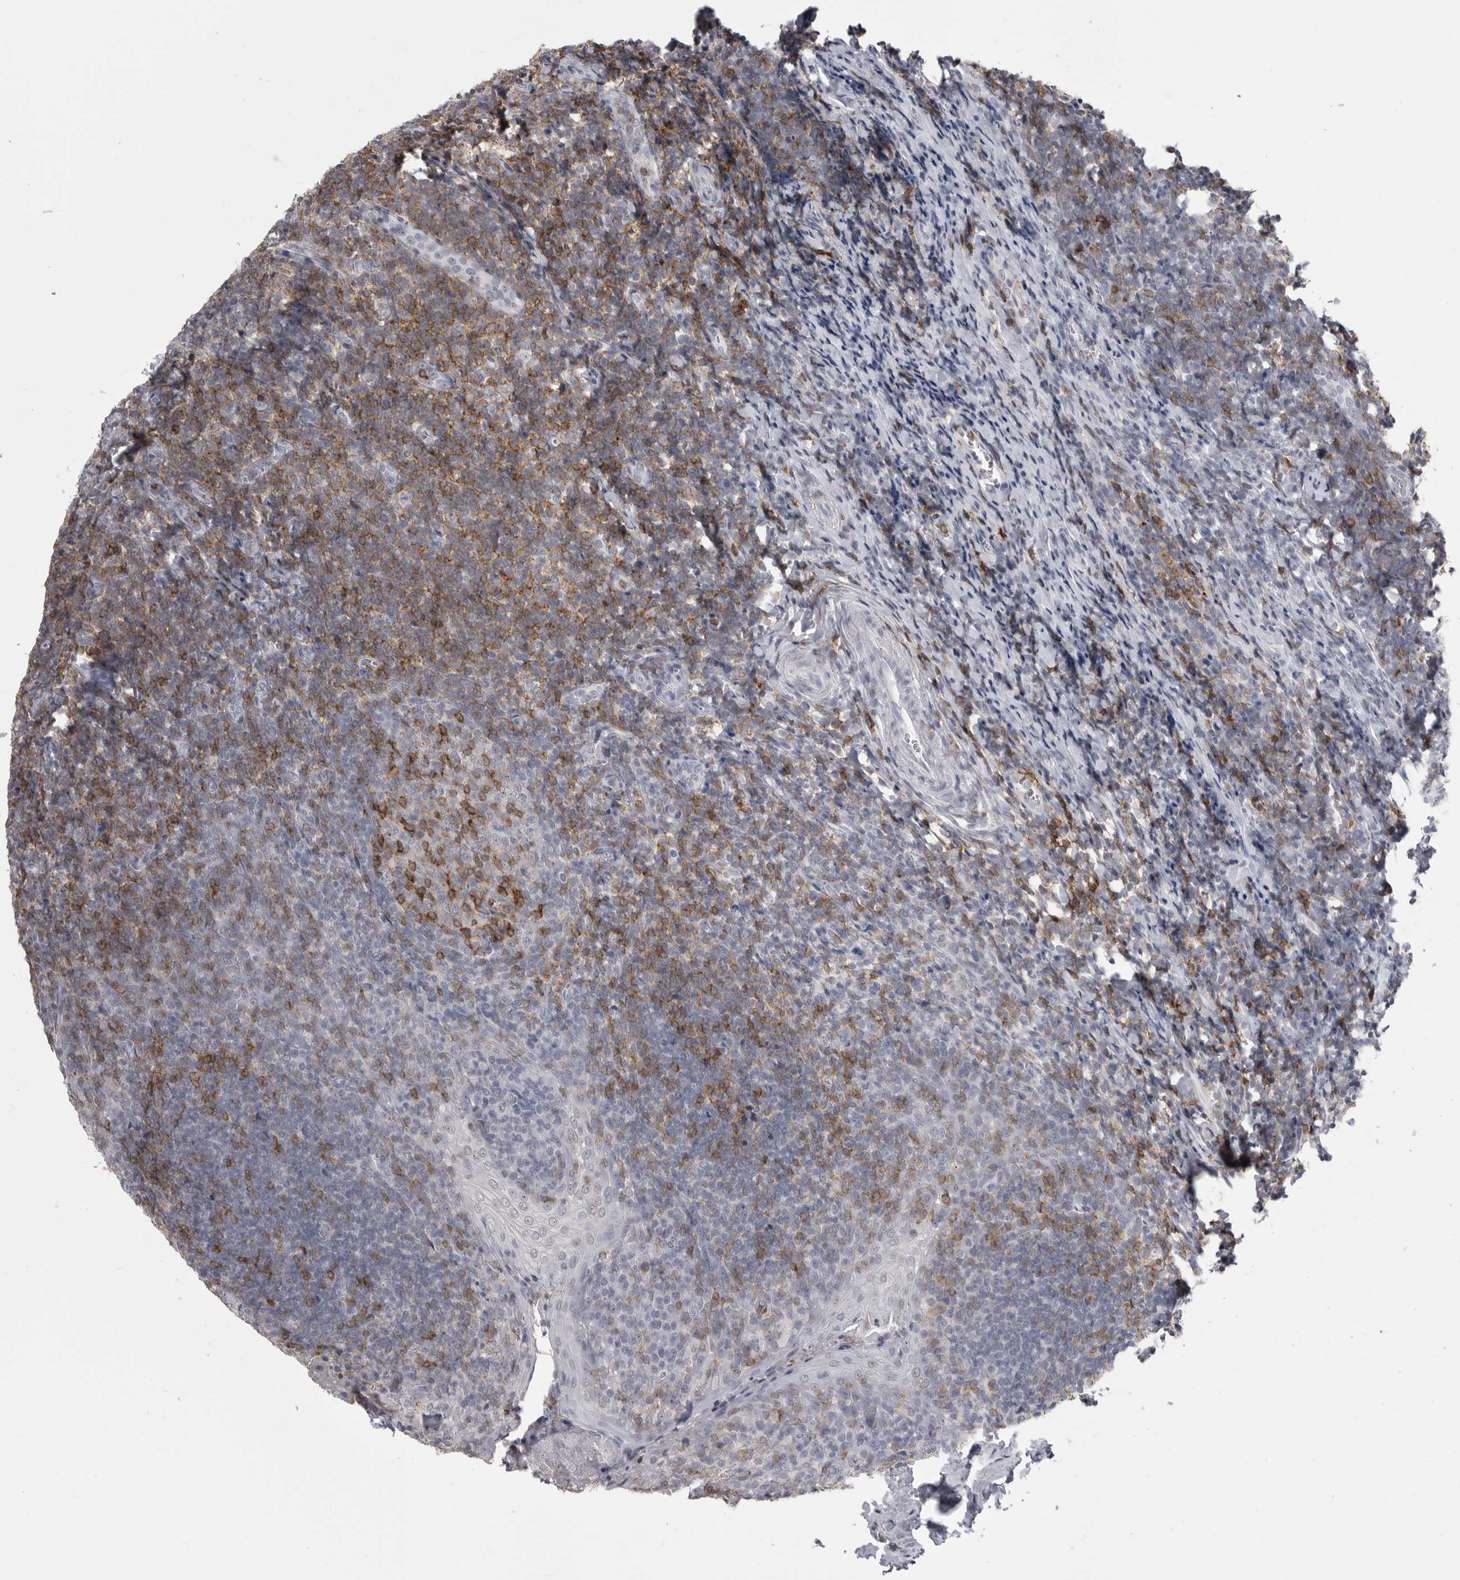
{"staining": {"intensity": "strong", "quantity": "25%-75%", "location": "cytoplasmic/membranous"}, "tissue": "tonsil", "cell_type": "Germinal center cells", "image_type": "normal", "snomed": [{"axis": "morphology", "description": "Normal tissue, NOS"}, {"axis": "topography", "description": "Tonsil"}], "caption": "A high-resolution histopathology image shows IHC staining of unremarkable tonsil, which displays strong cytoplasmic/membranous positivity in approximately 25%-75% of germinal center cells.", "gene": "ITGAL", "patient": {"sex": "male", "age": 27}}